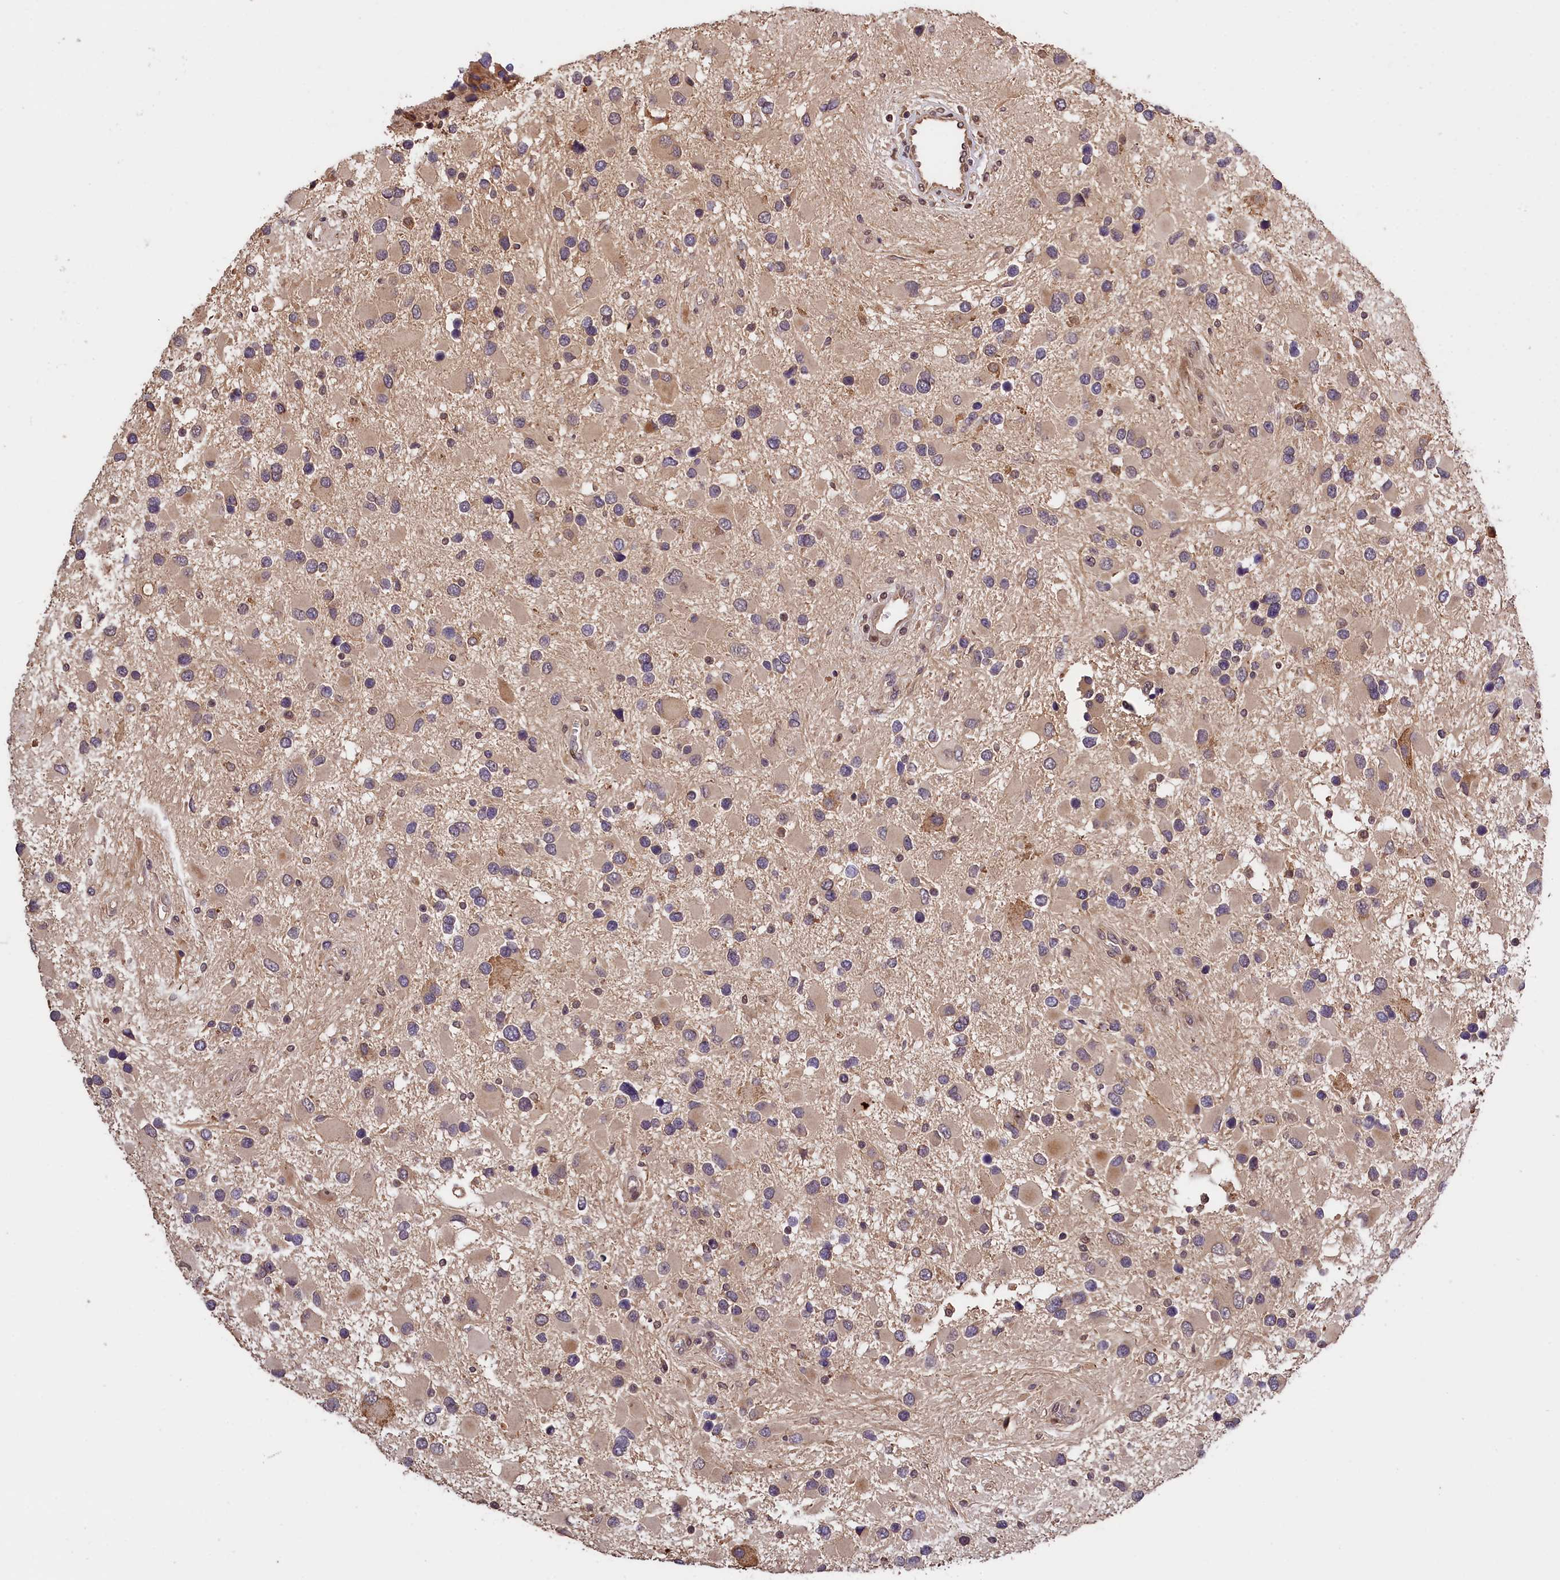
{"staining": {"intensity": "weak", "quantity": "<25%", "location": "cytoplasmic/membranous"}, "tissue": "glioma", "cell_type": "Tumor cells", "image_type": "cancer", "snomed": [{"axis": "morphology", "description": "Glioma, malignant, High grade"}, {"axis": "topography", "description": "Brain"}], "caption": "Tumor cells show no significant positivity in malignant glioma (high-grade).", "gene": "DNAJB9", "patient": {"sex": "male", "age": 53}}